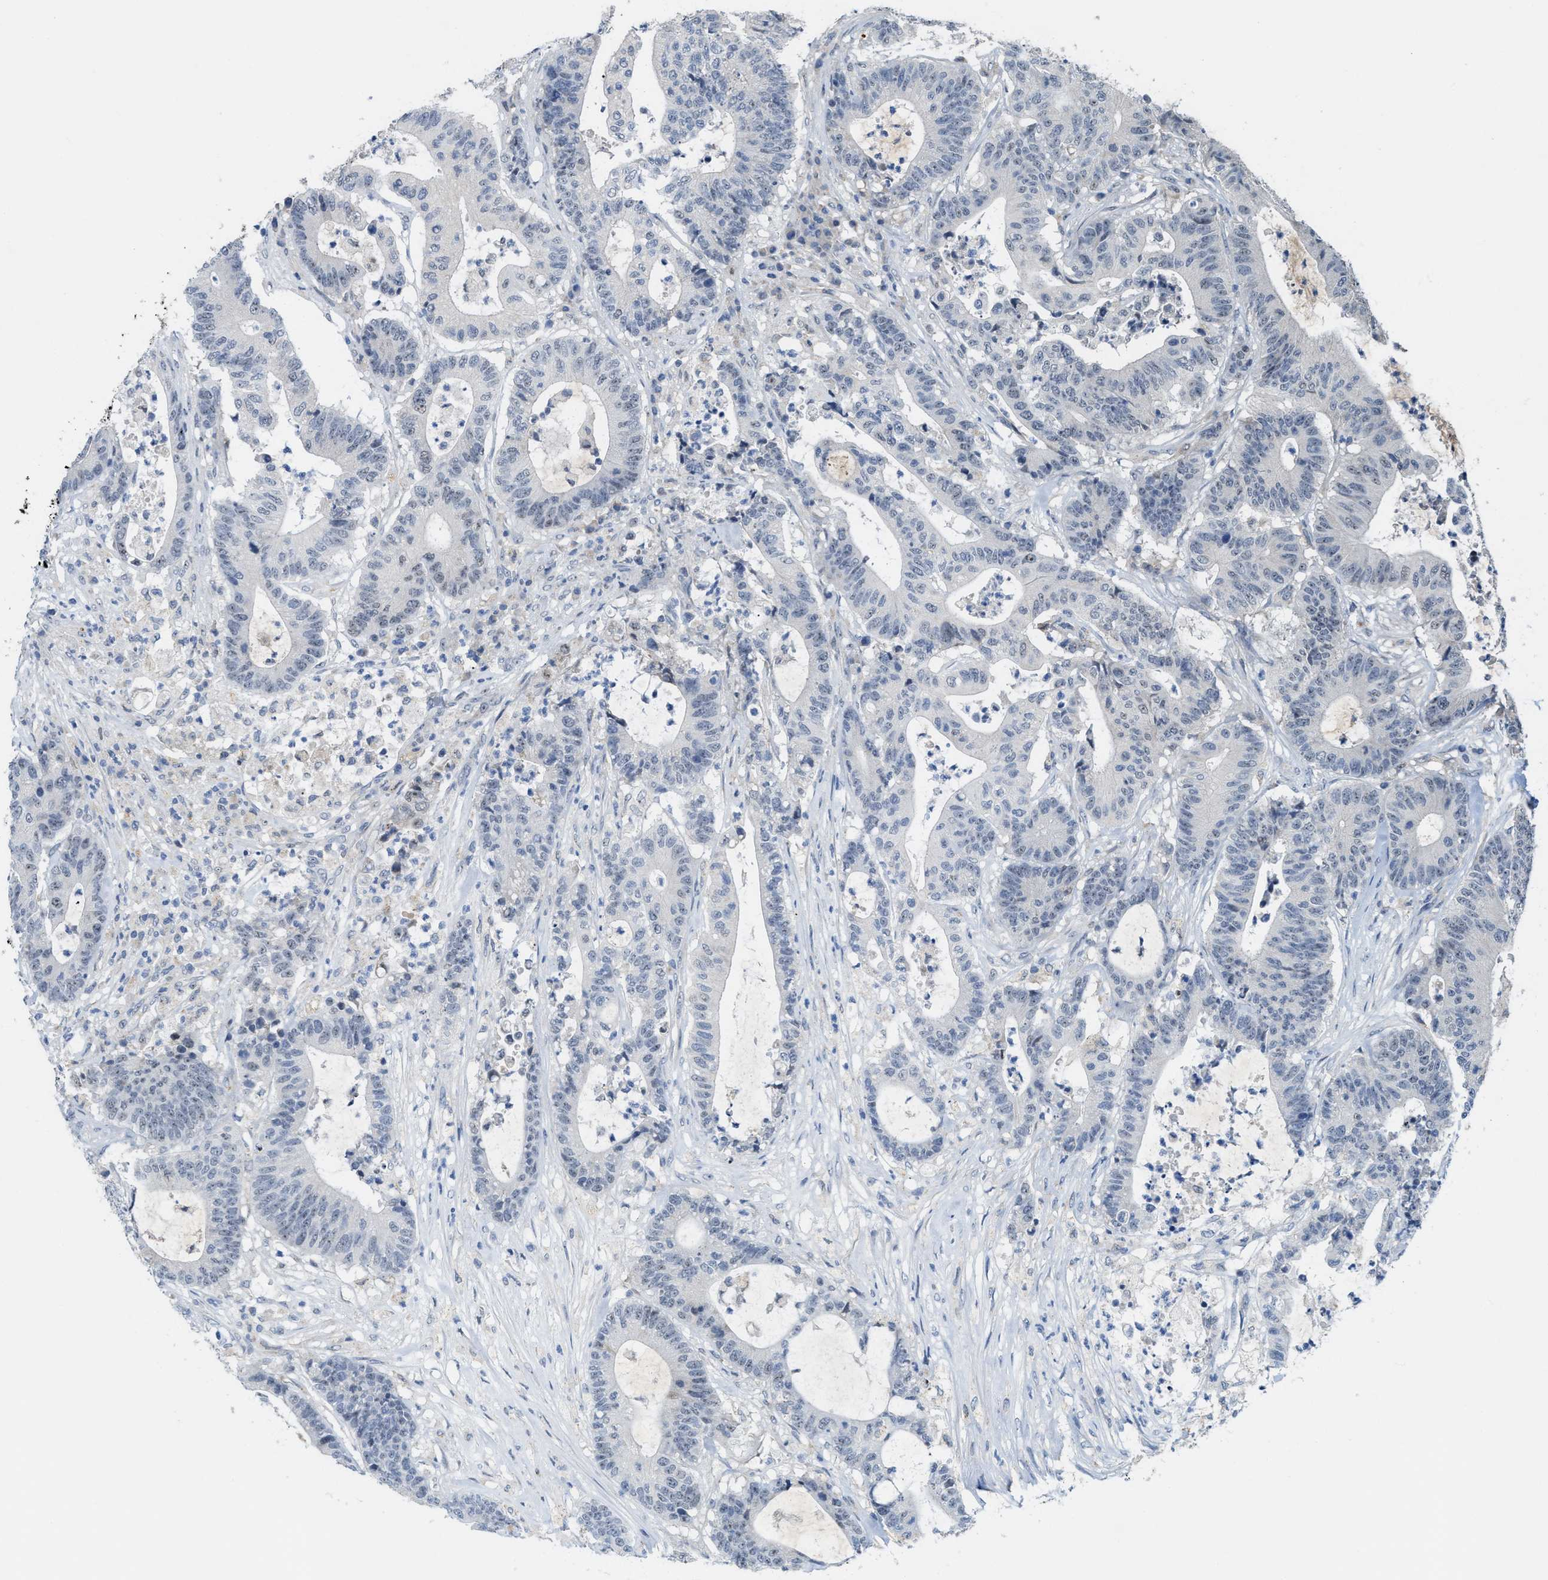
{"staining": {"intensity": "negative", "quantity": "none", "location": "none"}, "tissue": "colorectal cancer", "cell_type": "Tumor cells", "image_type": "cancer", "snomed": [{"axis": "morphology", "description": "Adenocarcinoma, NOS"}, {"axis": "topography", "description": "Colon"}], "caption": "Immunohistochemistry image of neoplastic tissue: human colorectal cancer stained with DAB displays no significant protein expression in tumor cells. Nuclei are stained in blue.", "gene": "ZNF783", "patient": {"sex": "female", "age": 84}}